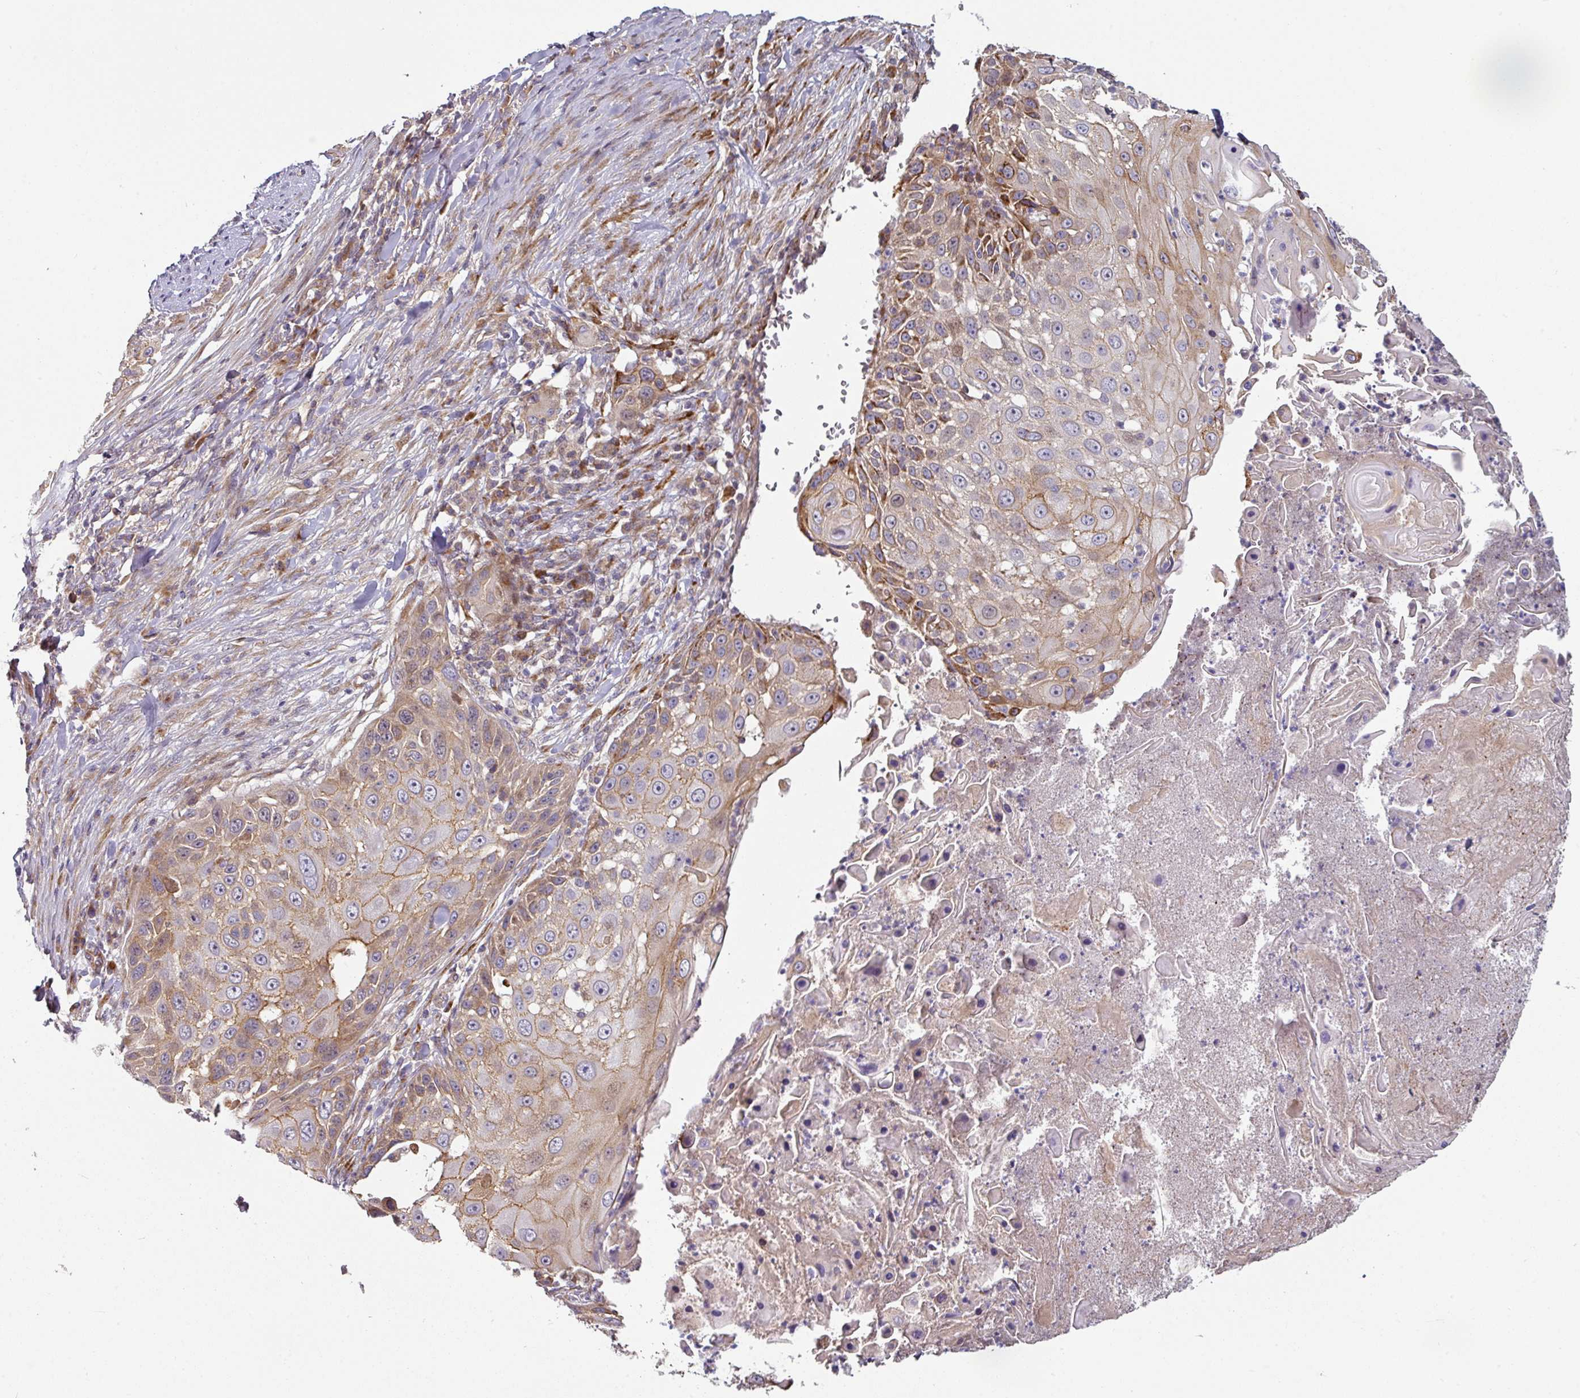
{"staining": {"intensity": "moderate", "quantity": "<25%", "location": "cytoplasmic/membranous"}, "tissue": "skin cancer", "cell_type": "Tumor cells", "image_type": "cancer", "snomed": [{"axis": "morphology", "description": "Squamous cell carcinoma, NOS"}, {"axis": "topography", "description": "Skin"}], "caption": "Immunohistochemistry (DAB) staining of human skin squamous cell carcinoma displays moderate cytoplasmic/membranous protein positivity in about <25% of tumor cells.", "gene": "CASP2", "patient": {"sex": "female", "age": 44}}